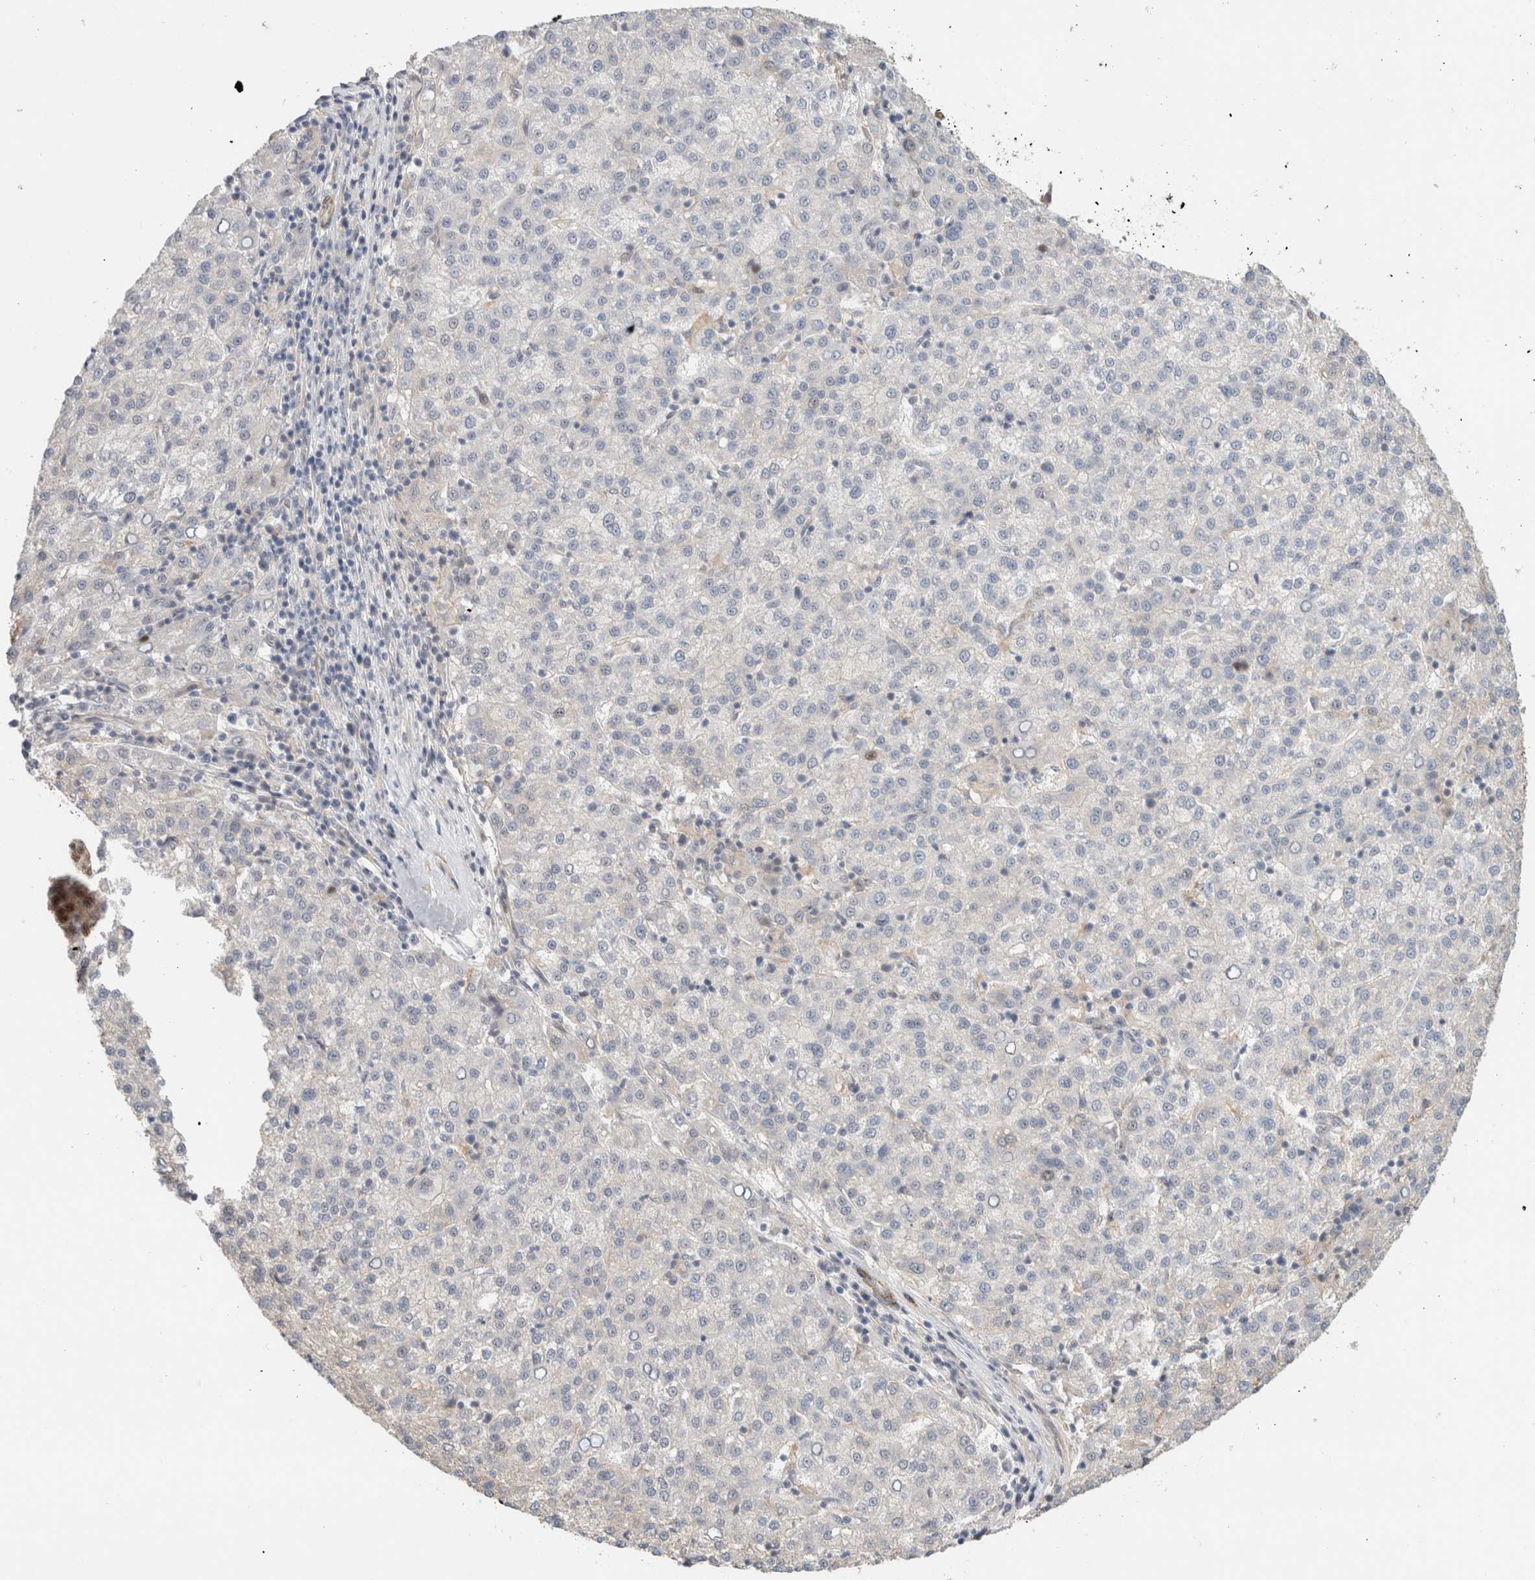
{"staining": {"intensity": "negative", "quantity": "none", "location": "none"}, "tissue": "liver cancer", "cell_type": "Tumor cells", "image_type": "cancer", "snomed": [{"axis": "morphology", "description": "Carcinoma, Hepatocellular, NOS"}, {"axis": "topography", "description": "Liver"}], "caption": "Immunohistochemical staining of hepatocellular carcinoma (liver) demonstrates no significant positivity in tumor cells.", "gene": "ID3", "patient": {"sex": "female", "age": 58}}